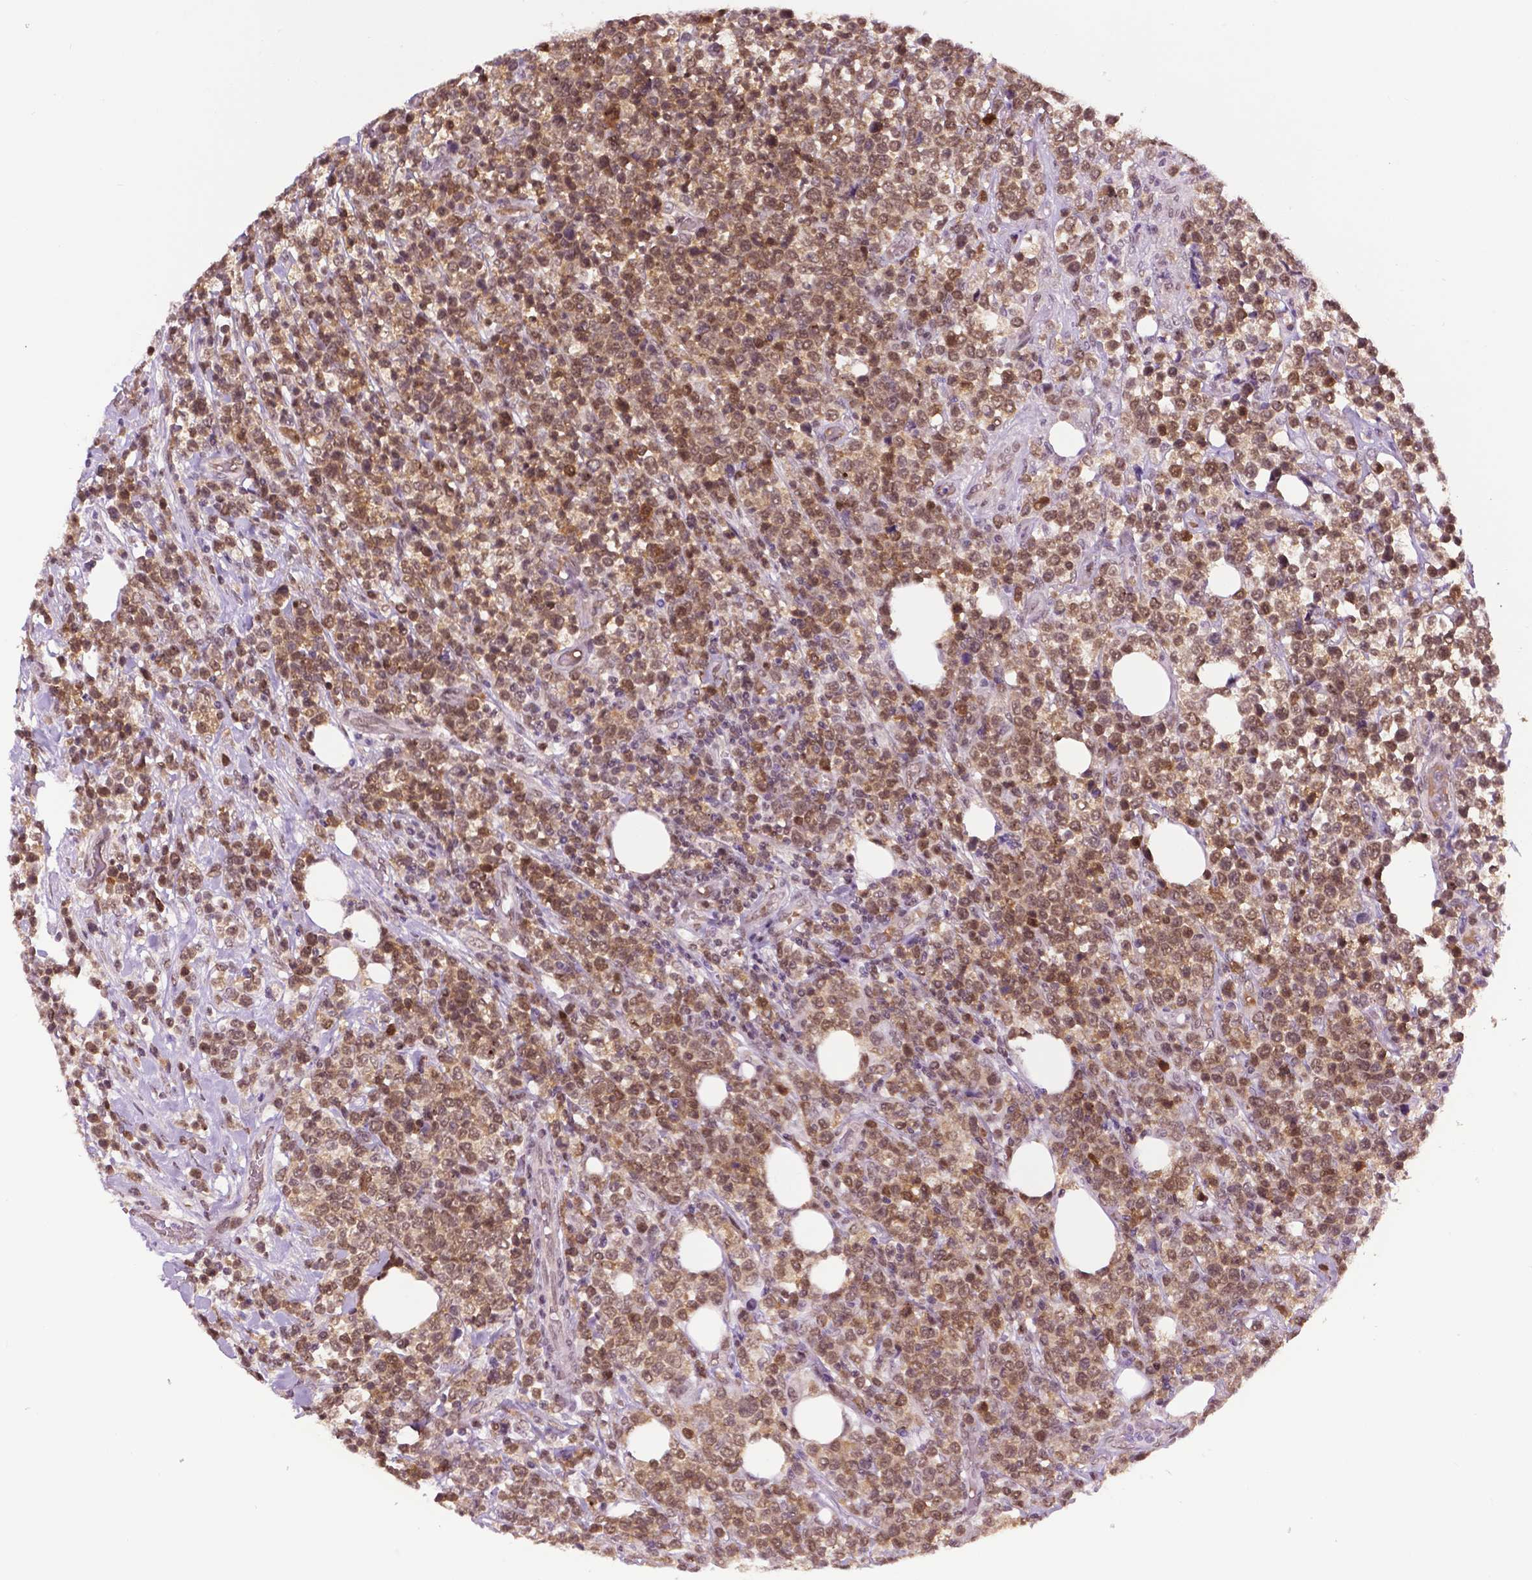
{"staining": {"intensity": "moderate", "quantity": ">75%", "location": "nuclear"}, "tissue": "lymphoma", "cell_type": "Tumor cells", "image_type": "cancer", "snomed": [{"axis": "morphology", "description": "Malignant lymphoma, non-Hodgkin's type, High grade"}, {"axis": "topography", "description": "Soft tissue"}], "caption": "Immunohistochemical staining of malignant lymphoma, non-Hodgkin's type (high-grade) reveals medium levels of moderate nuclear positivity in about >75% of tumor cells. (brown staining indicates protein expression, while blue staining denotes nuclei).", "gene": "UBQLN4", "patient": {"sex": "female", "age": 56}}